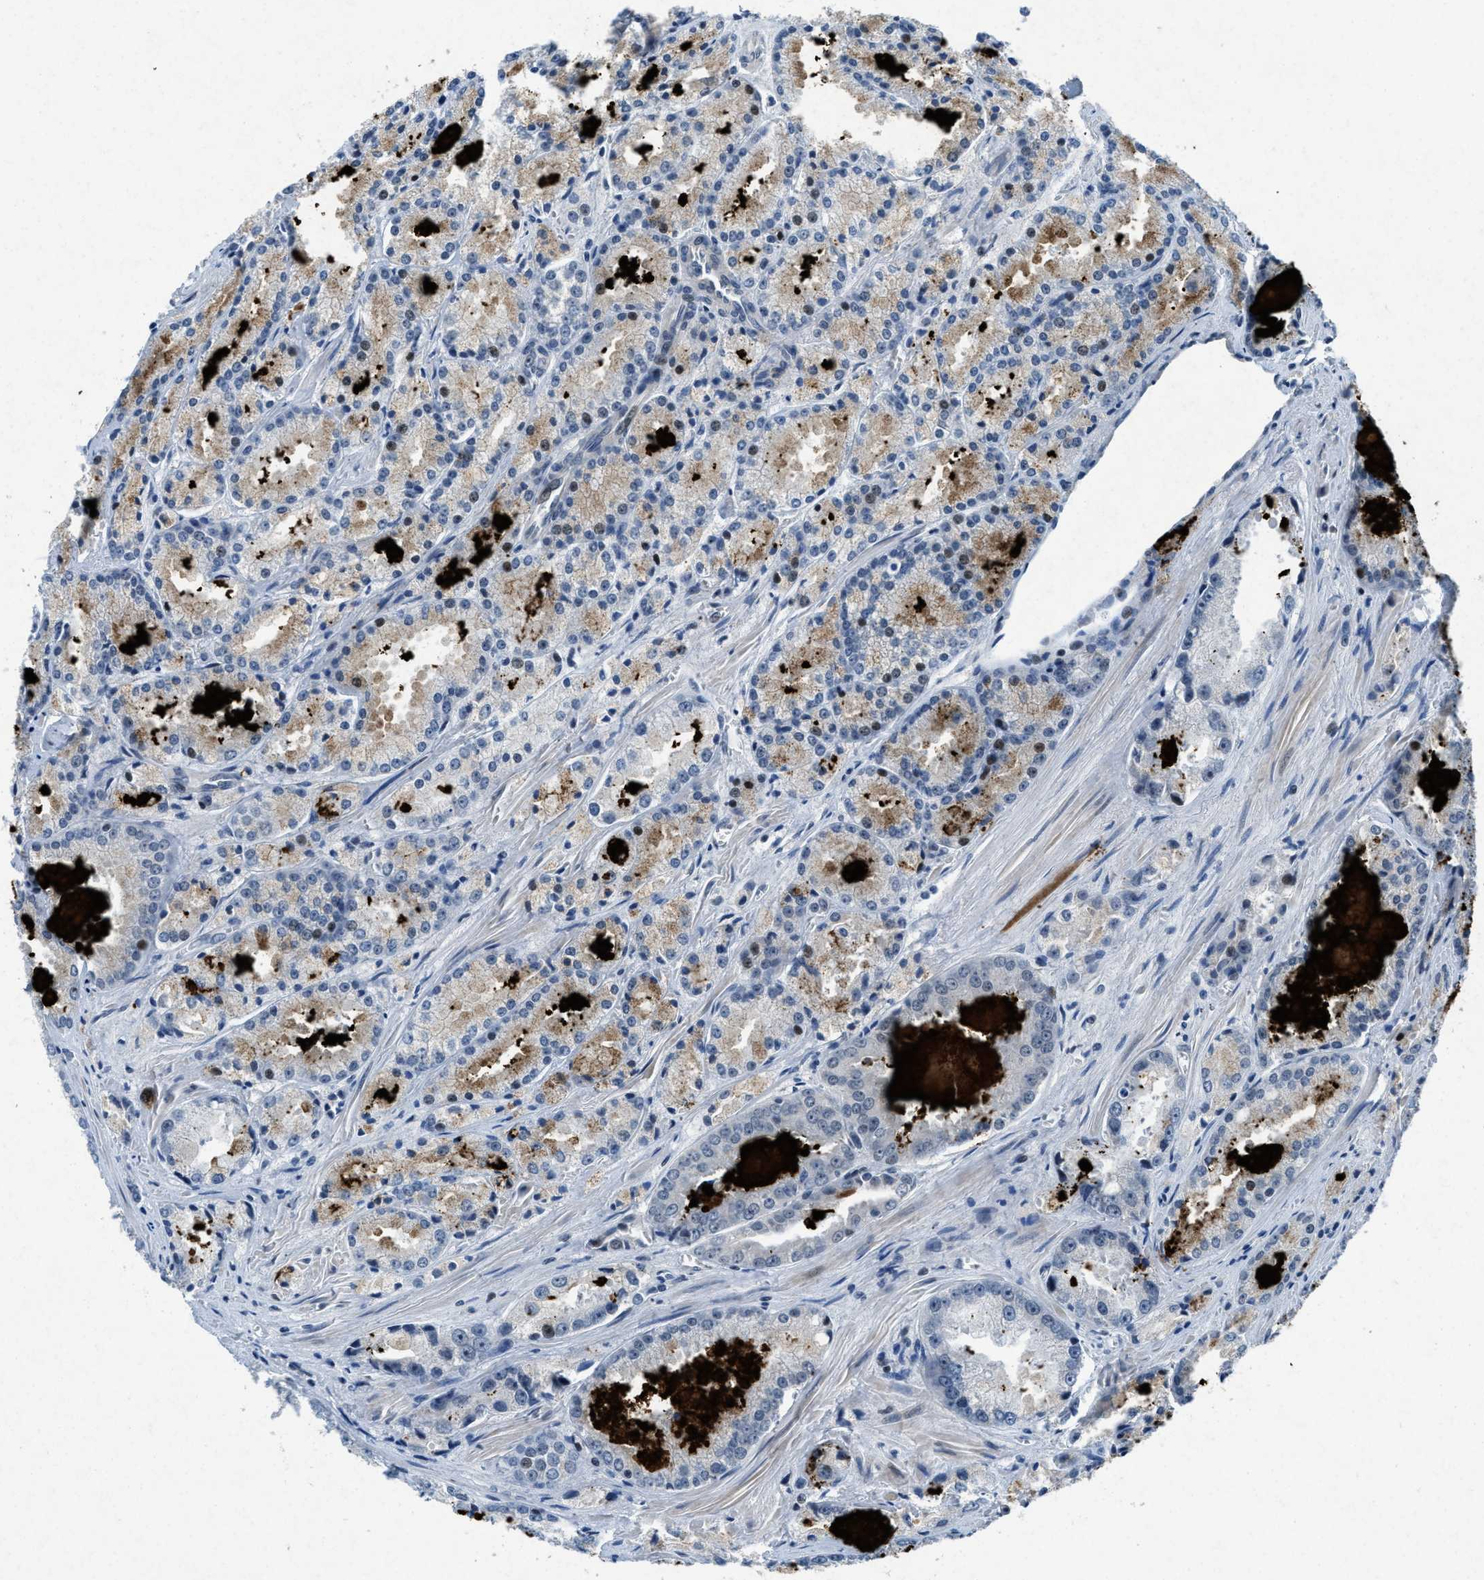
{"staining": {"intensity": "weak", "quantity": "25%-75%", "location": "cytoplasmic/membranous"}, "tissue": "prostate cancer", "cell_type": "Tumor cells", "image_type": "cancer", "snomed": [{"axis": "morphology", "description": "Adenocarcinoma, Low grade"}, {"axis": "topography", "description": "Prostate"}], "caption": "A high-resolution micrograph shows IHC staining of adenocarcinoma (low-grade) (prostate), which reveals weak cytoplasmic/membranous expression in about 25%-75% of tumor cells. The staining was performed using DAB (3,3'-diaminobenzidine) to visualize the protein expression in brown, while the nuclei were stained in blue with hematoxylin (Magnification: 20x).", "gene": "PHLDA1", "patient": {"sex": "male", "age": 64}}